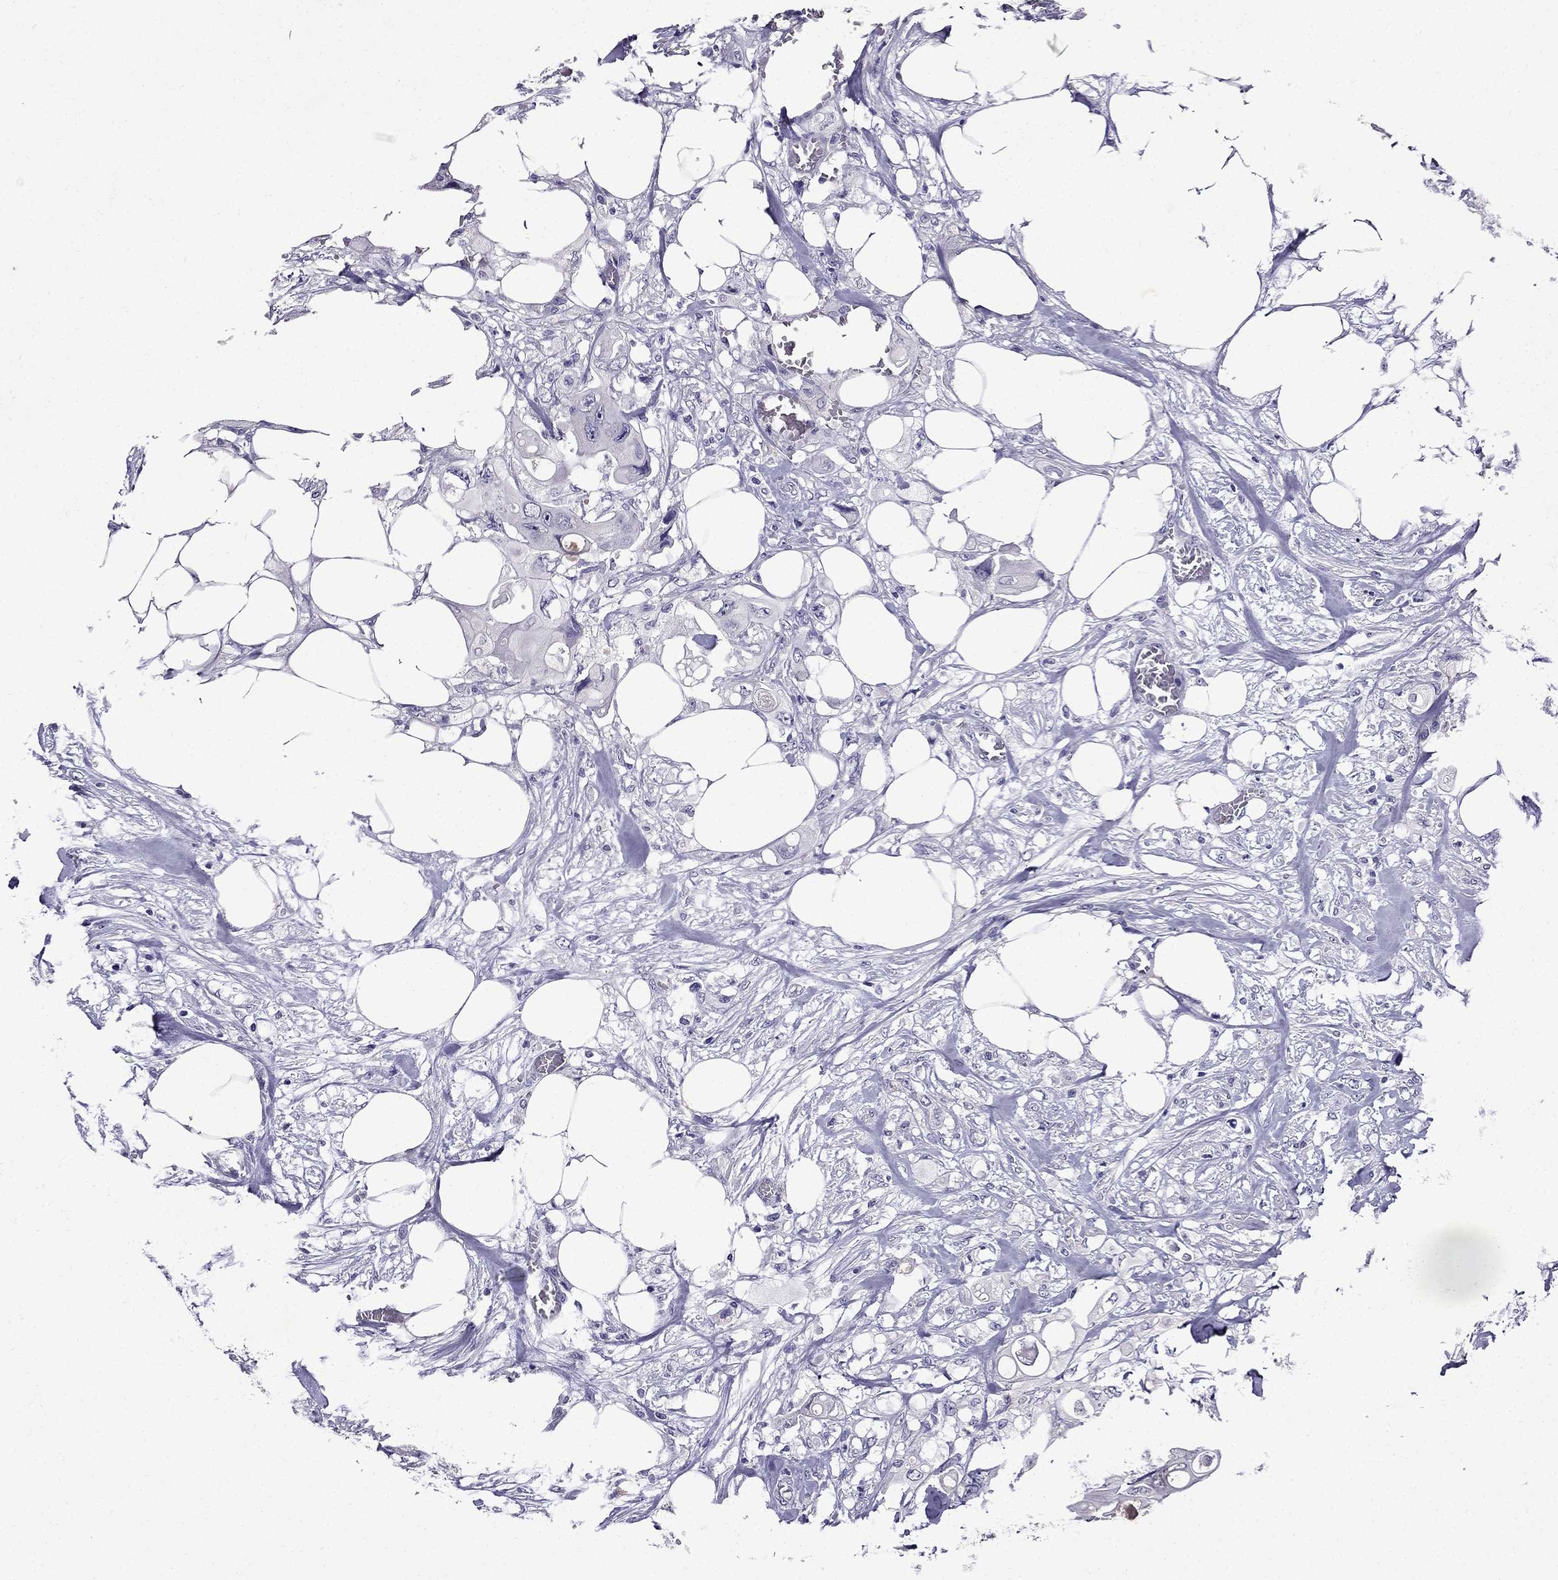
{"staining": {"intensity": "negative", "quantity": "none", "location": "none"}, "tissue": "colorectal cancer", "cell_type": "Tumor cells", "image_type": "cancer", "snomed": [{"axis": "morphology", "description": "Adenocarcinoma, NOS"}, {"axis": "topography", "description": "Rectum"}], "caption": "Immunohistochemistry photomicrograph of adenocarcinoma (colorectal) stained for a protein (brown), which displays no expression in tumor cells.", "gene": "DNAH17", "patient": {"sex": "male", "age": 63}}